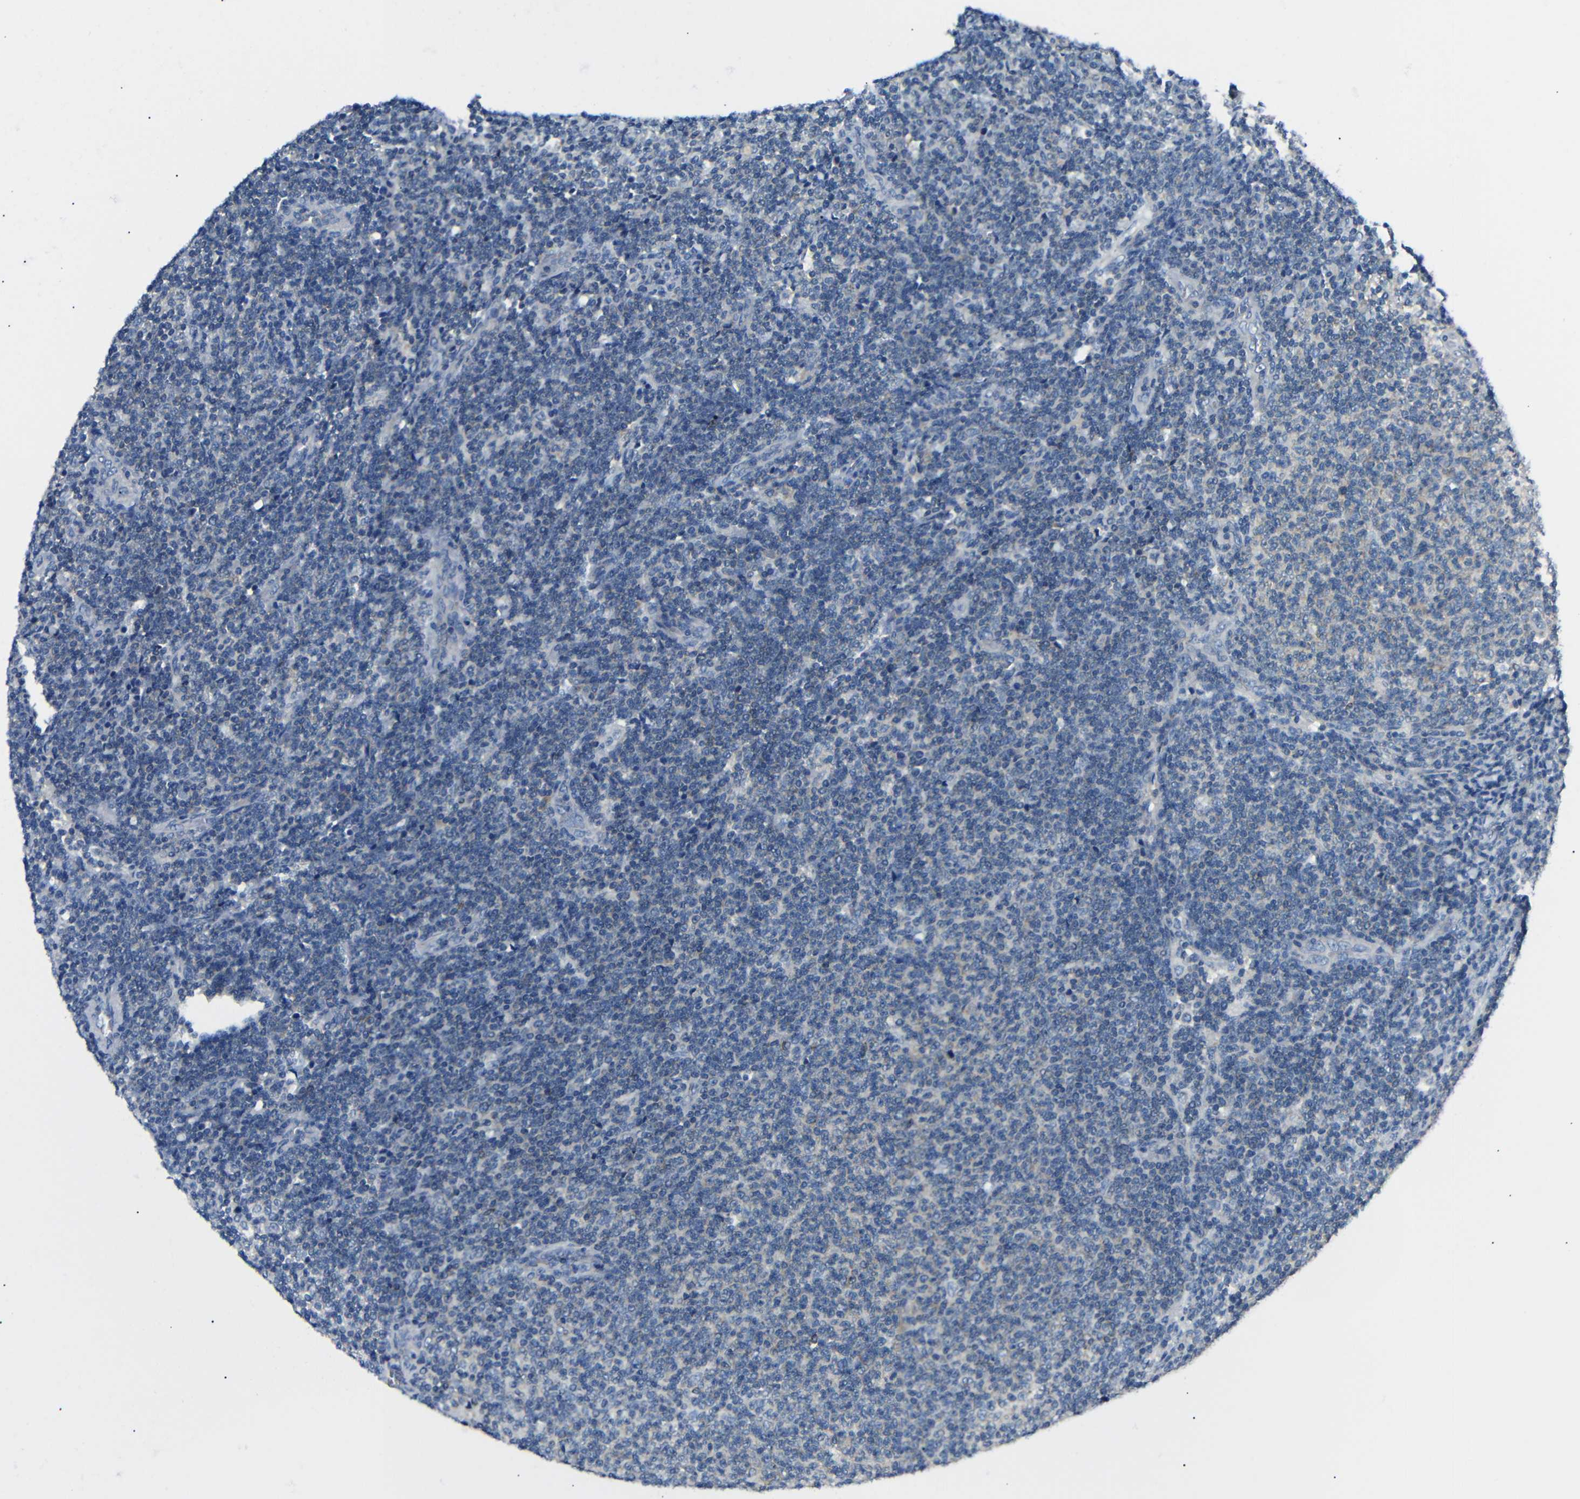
{"staining": {"intensity": "negative", "quantity": "none", "location": "none"}, "tissue": "lymphoma", "cell_type": "Tumor cells", "image_type": "cancer", "snomed": [{"axis": "morphology", "description": "Malignant lymphoma, non-Hodgkin's type, Low grade"}, {"axis": "topography", "description": "Lymph node"}], "caption": "Tumor cells show no significant expression in malignant lymphoma, non-Hodgkin's type (low-grade). The staining is performed using DAB brown chromogen with nuclei counter-stained in using hematoxylin.", "gene": "DCP1A", "patient": {"sex": "male", "age": 66}}